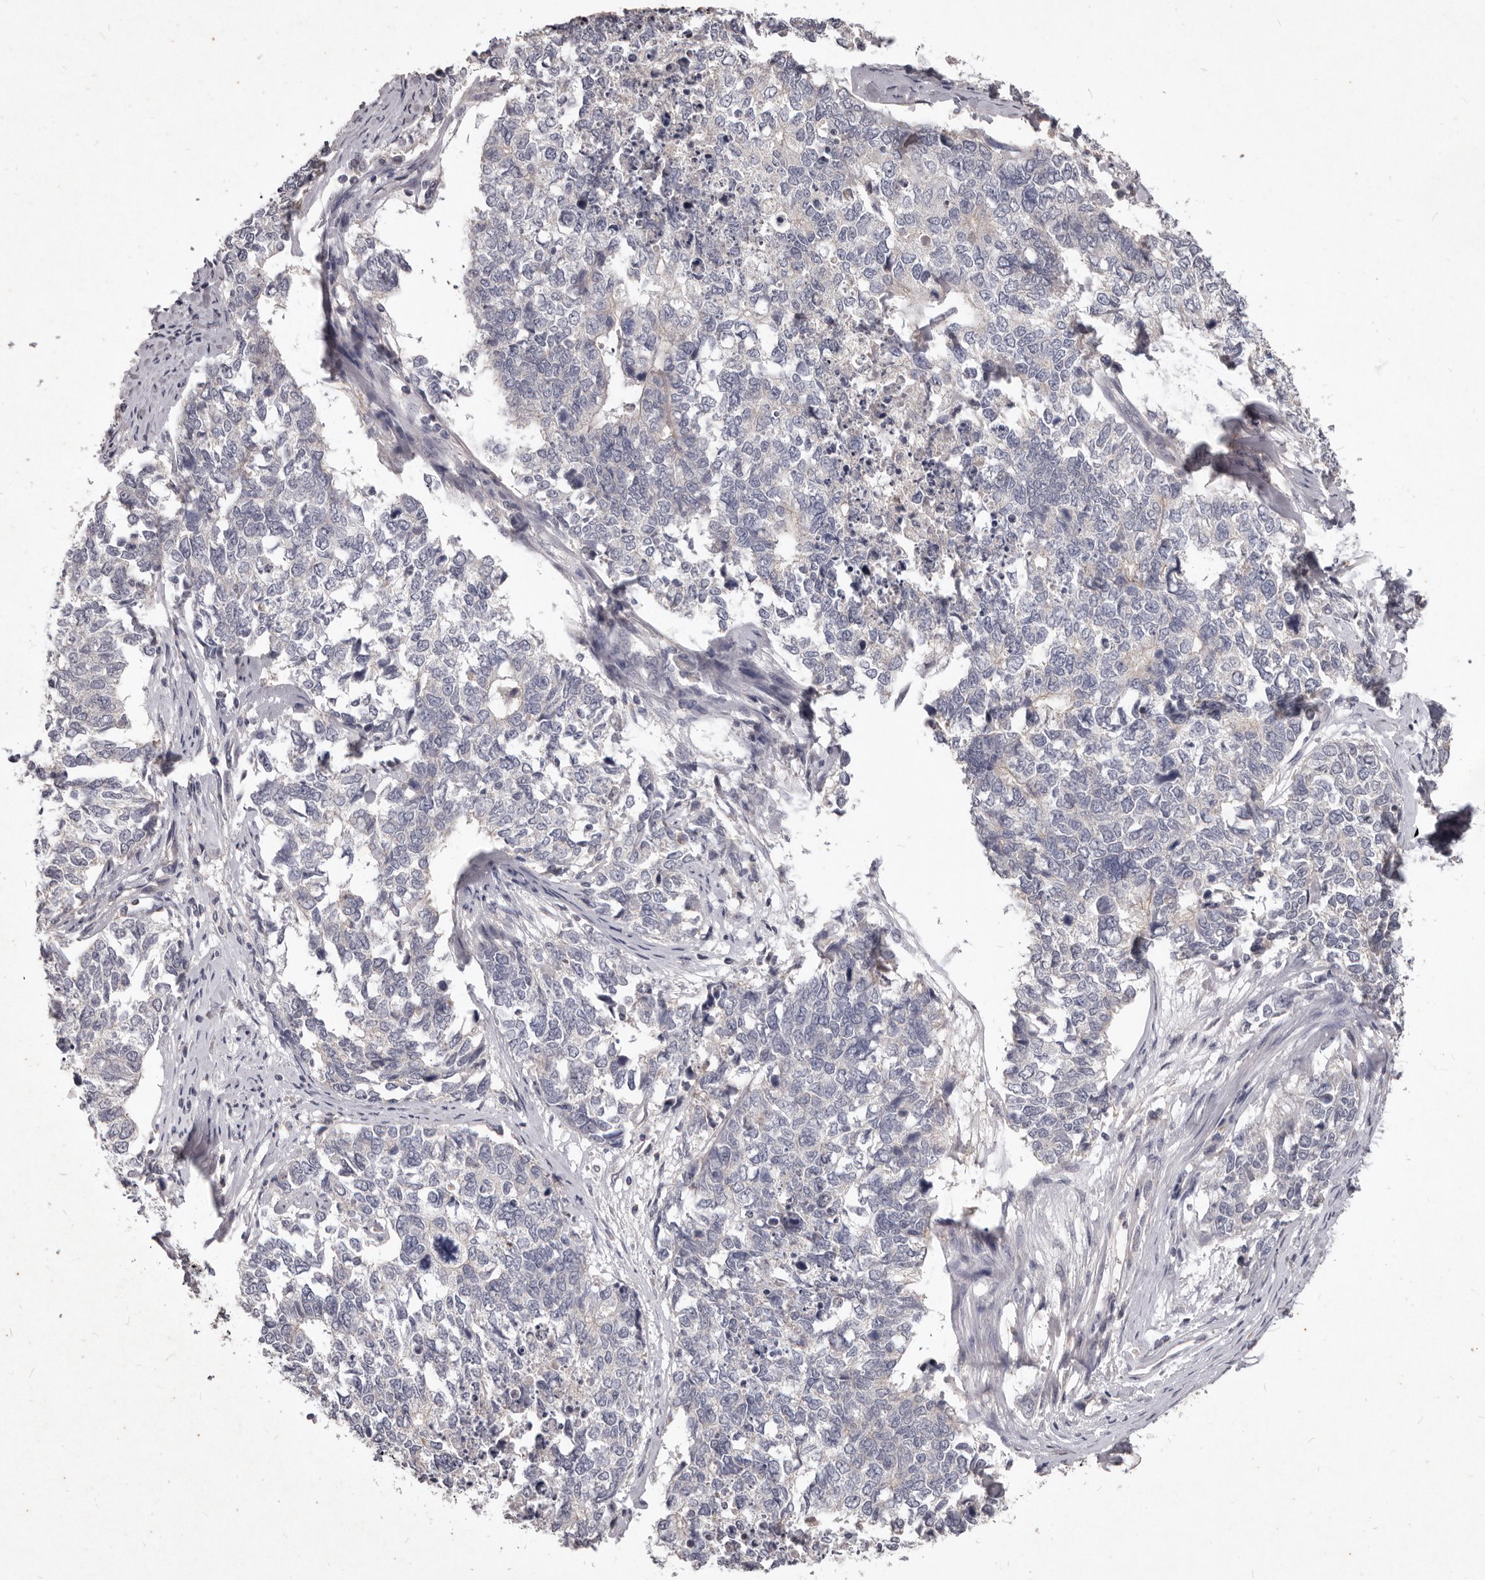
{"staining": {"intensity": "negative", "quantity": "none", "location": "none"}, "tissue": "cervical cancer", "cell_type": "Tumor cells", "image_type": "cancer", "snomed": [{"axis": "morphology", "description": "Squamous cell carcinoma, NOS"}, {"axis": "topography", "description": "Cervix"}], "caption": "Human cervical cancer (squamous cell carcinoma) stained for a protein using IHC reveals no staining in tumor cells.", "gene": "GPRC5C", "patient": {"sex": "female", "age": 63}}